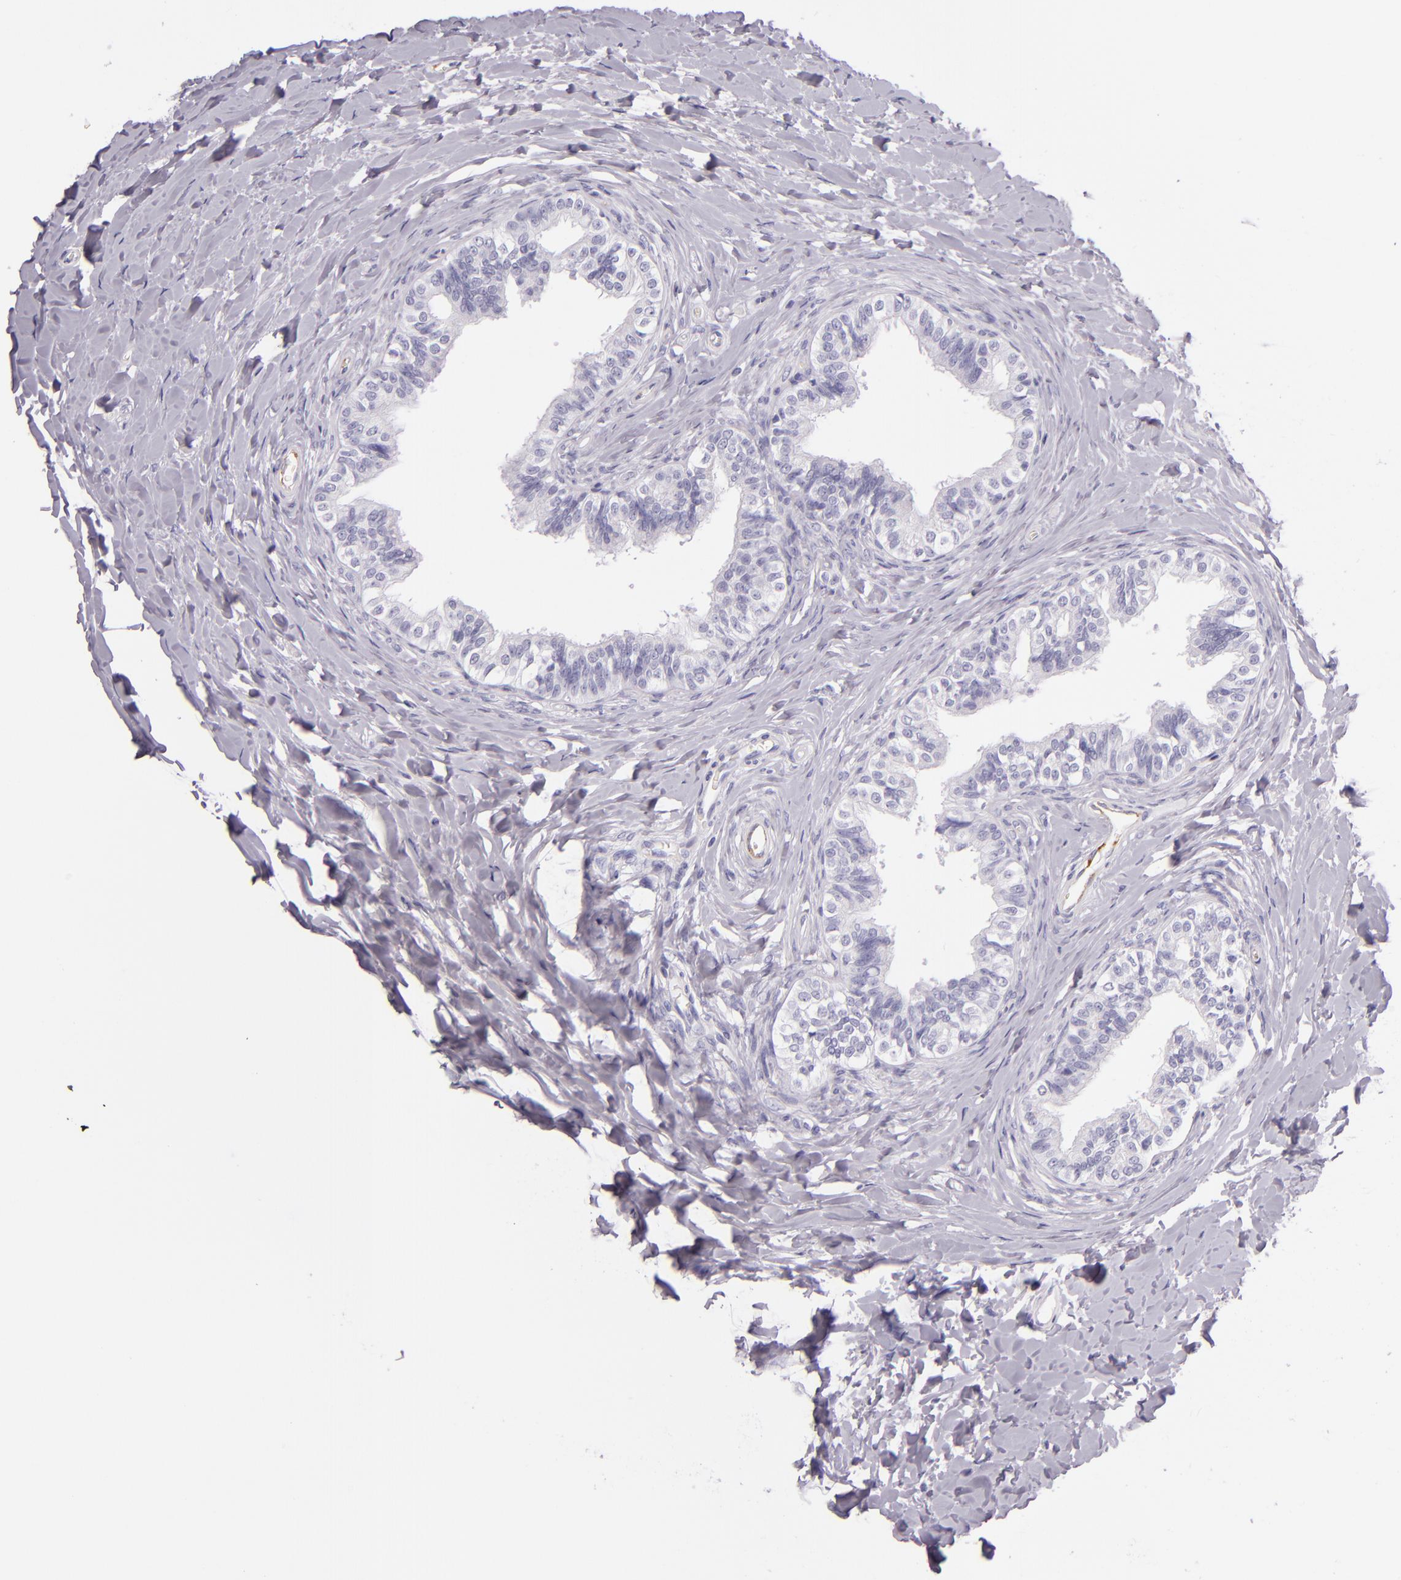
{"staining": {"intensity": "negative", "quantity": "none", "location": "none"}, "tissue": "epididymis", "cell_type": "Glandular cells", "image_type": "normal", "snomed": [{"axis": "morphology", "description": "Normal tissue, NOS"}, {"axis": "topography", "description": "Soft tissue"}, {"axis": "topography", "description": "Epididymis"}], "caption": "Protein analysis of benign epididymis reveals no significant expression in glandular cells.", "gene": "SELP", "patient": {"sex": "male", "age": 26}}